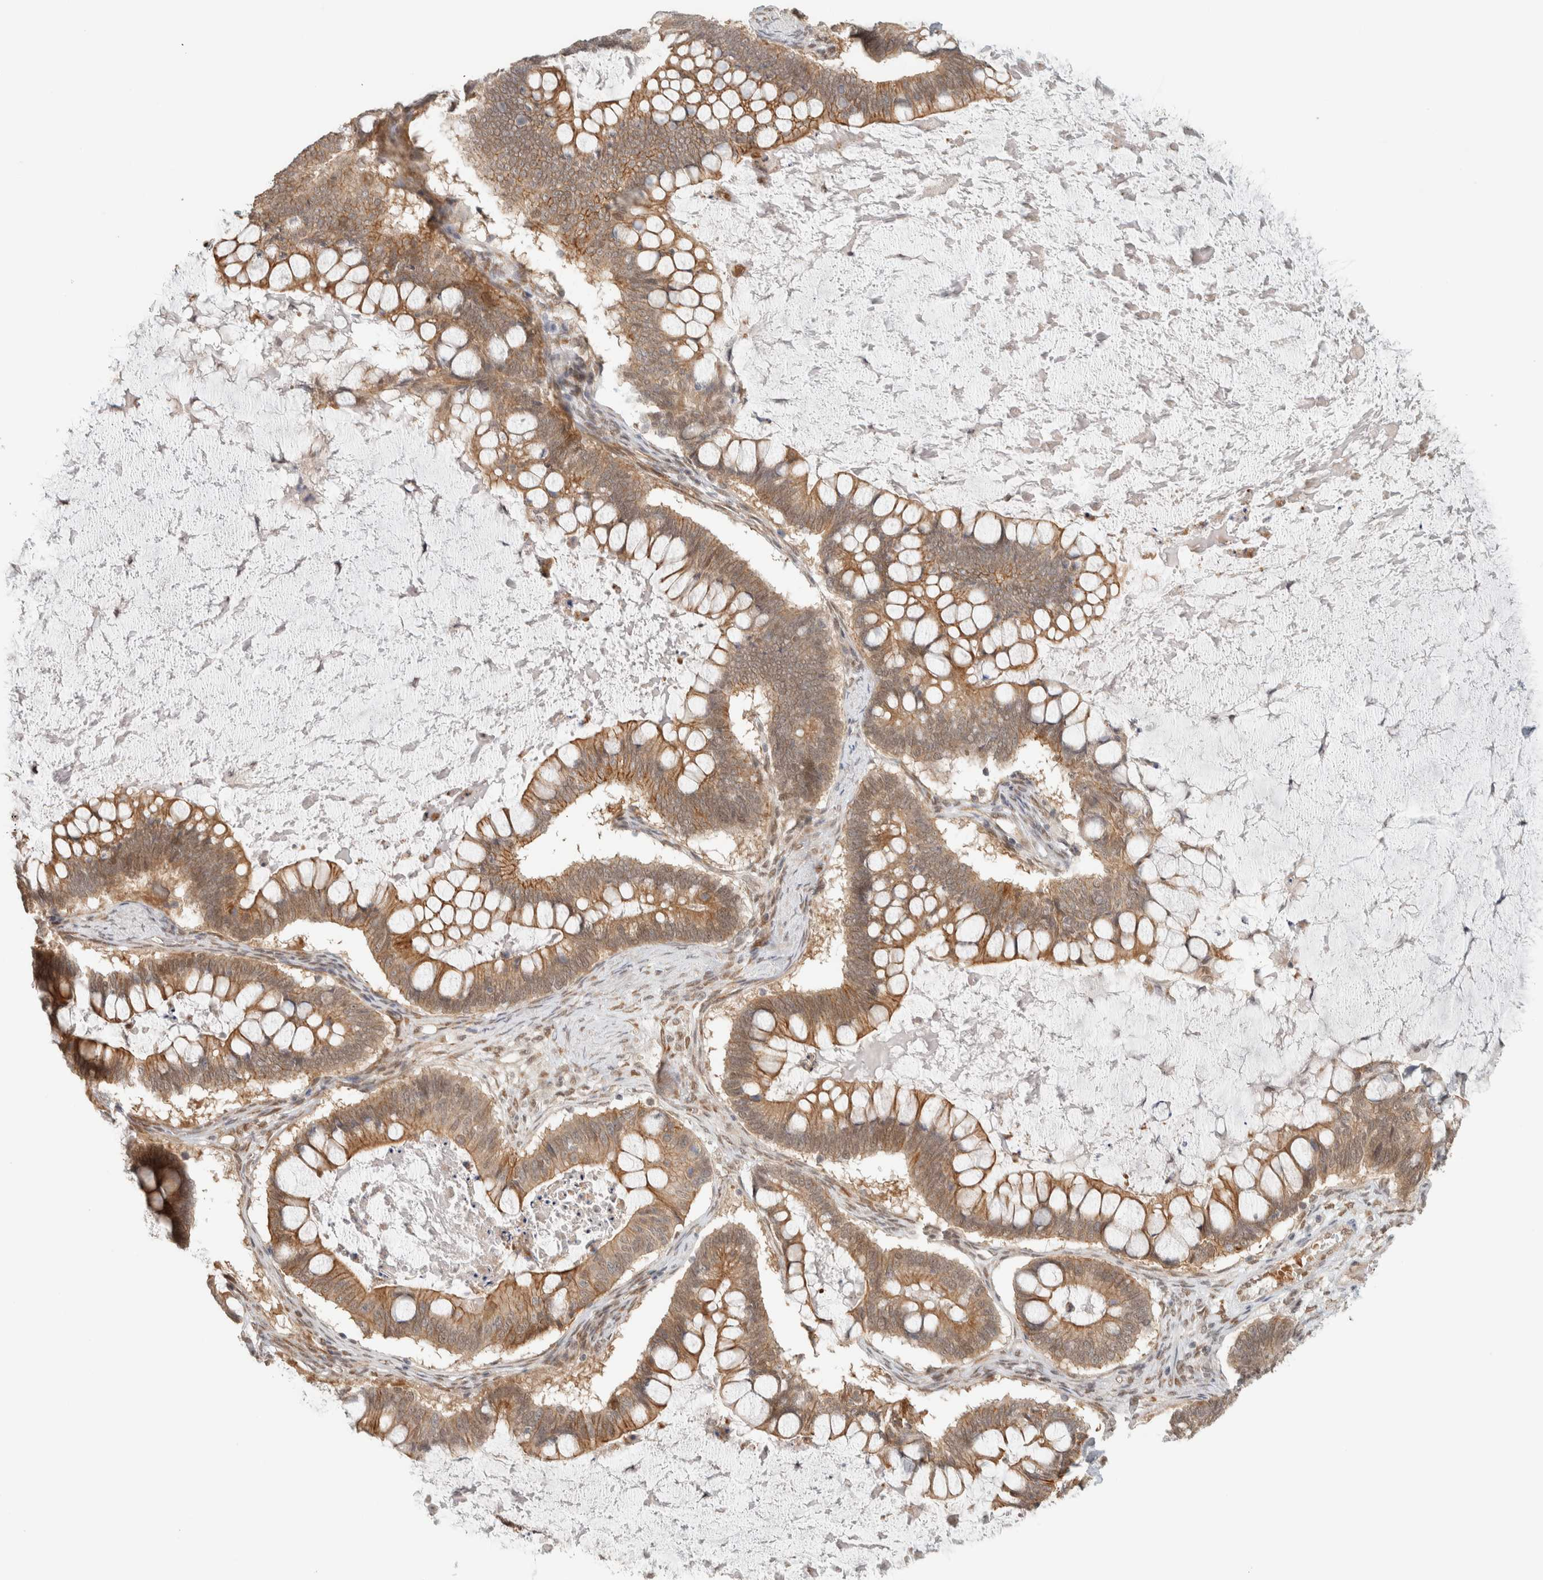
{"staining": {"intensity": "moderate", "quantity": ">75%", "location": "cytoplasmic/membranous"}, "tissue": "ovarian cancer", "cell_type": "Tumor cells", "image_type": "cancer", "snomed": [{"axis": "morphology", "description": "Cystadenocarcinoma, mucinous, NOS"}, {"axis": "topography", "description": "Ovary"}], "caption": "An image of ovarian cancer (mucinous cystadenocarcinoma) stained for a protein exhibits moderate cytoplasmic/membranous brown staining in tumor cells.", "gene": "ZBTB2", "patient": {"sex": "female", "age": 61}}